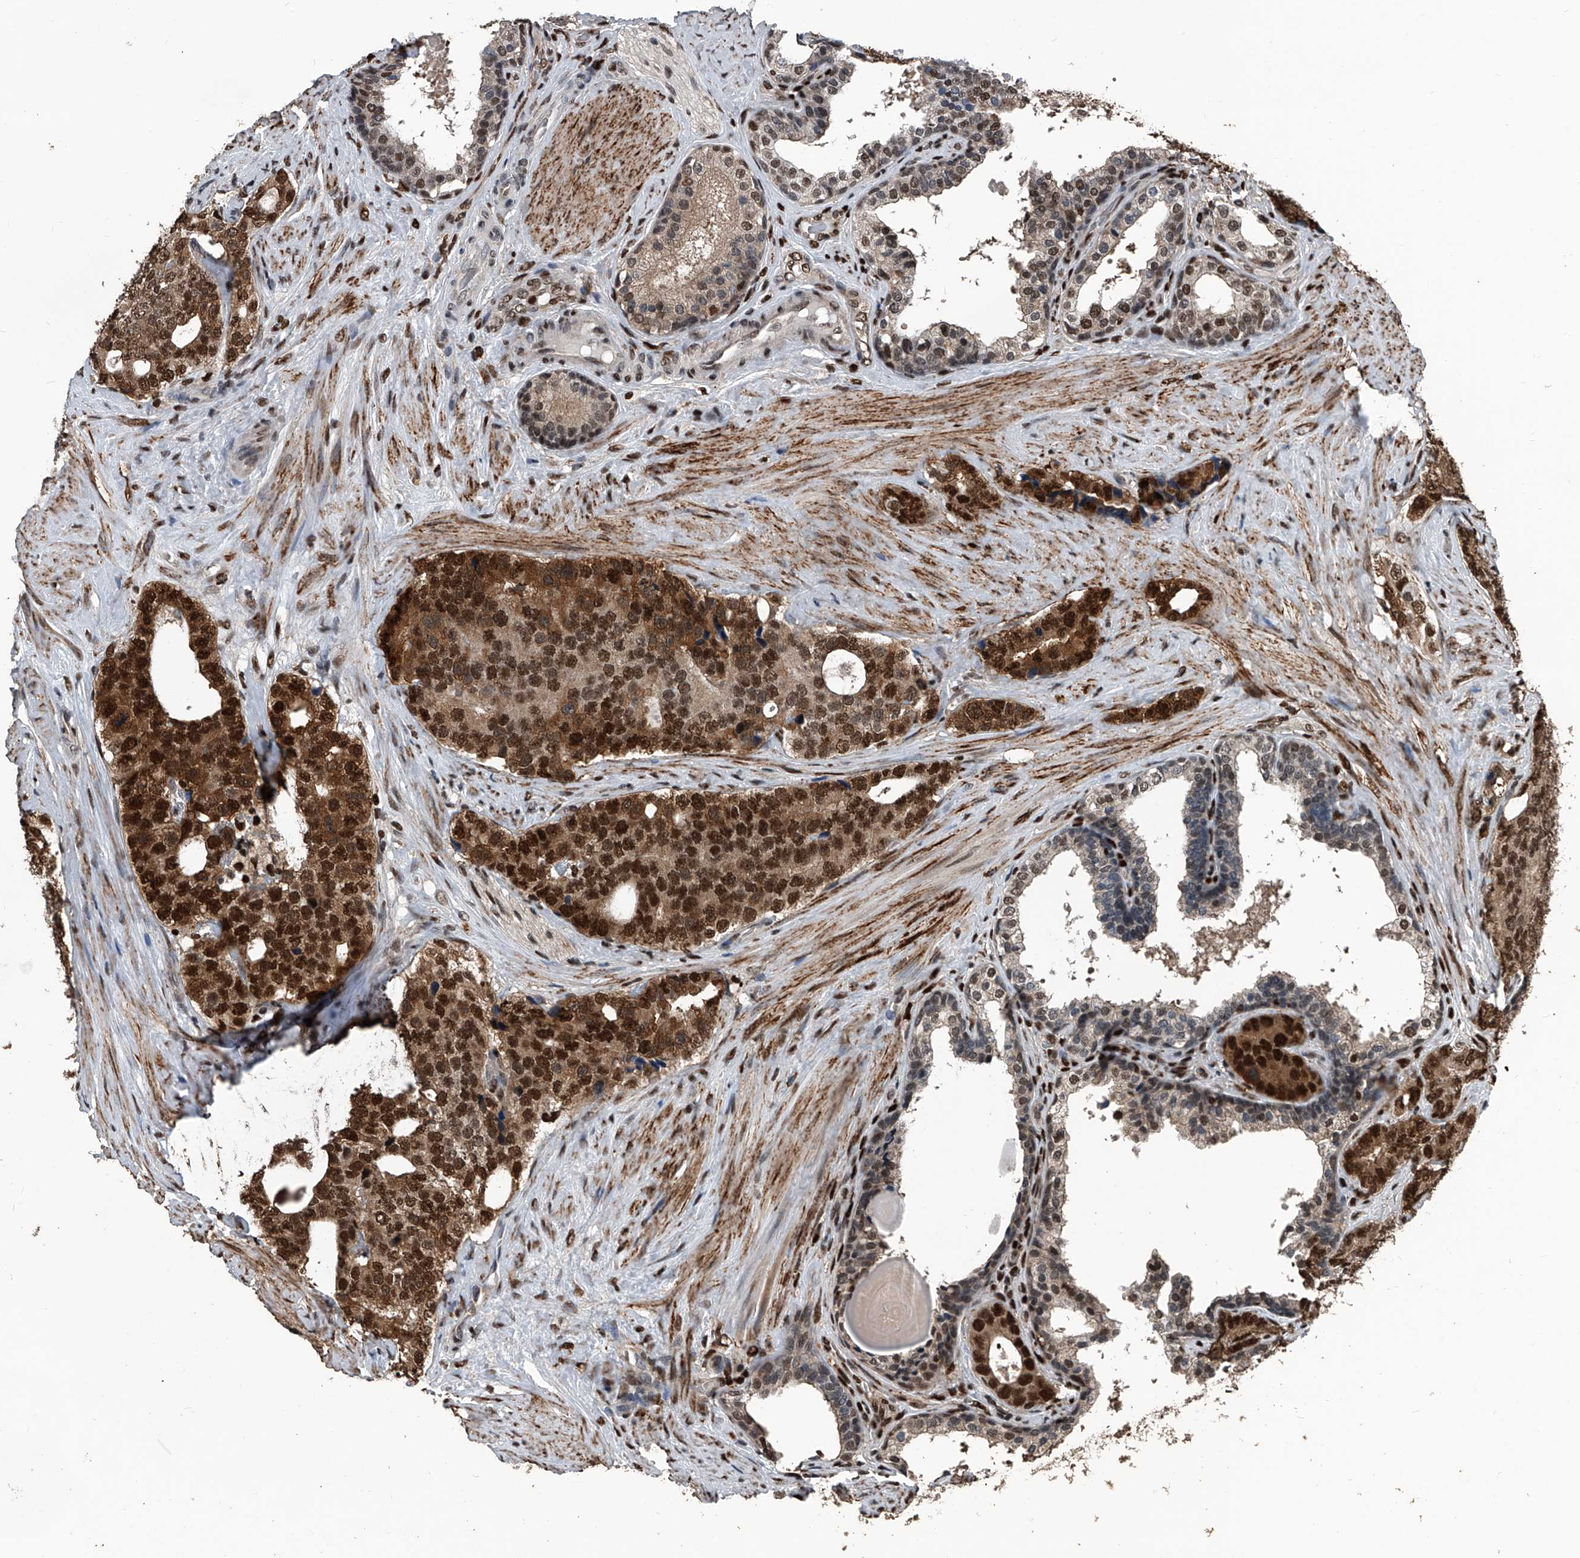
{"staining": {"intensity": "strong", "quantity": ">75%", "location": "cytoplasmic/membranous,nuclear"}, "tissue": "prostate cancer", "cell_type": "Tumor cells", "image_type": "cancer", "snomed": [{"axis": "morphology", "description": "Adenocarcinoma, High grade"}, {"axis": "topography", "description": "Prostate"}], "caption": "Strong cytoplasmic/membranous and nuclear positivity is appreciated in about >75% of tumor cells in prostate adenocarcinoma (high-grade).", "gene": "FKBP5", "patient": {"sex": "male", "age": 56}}